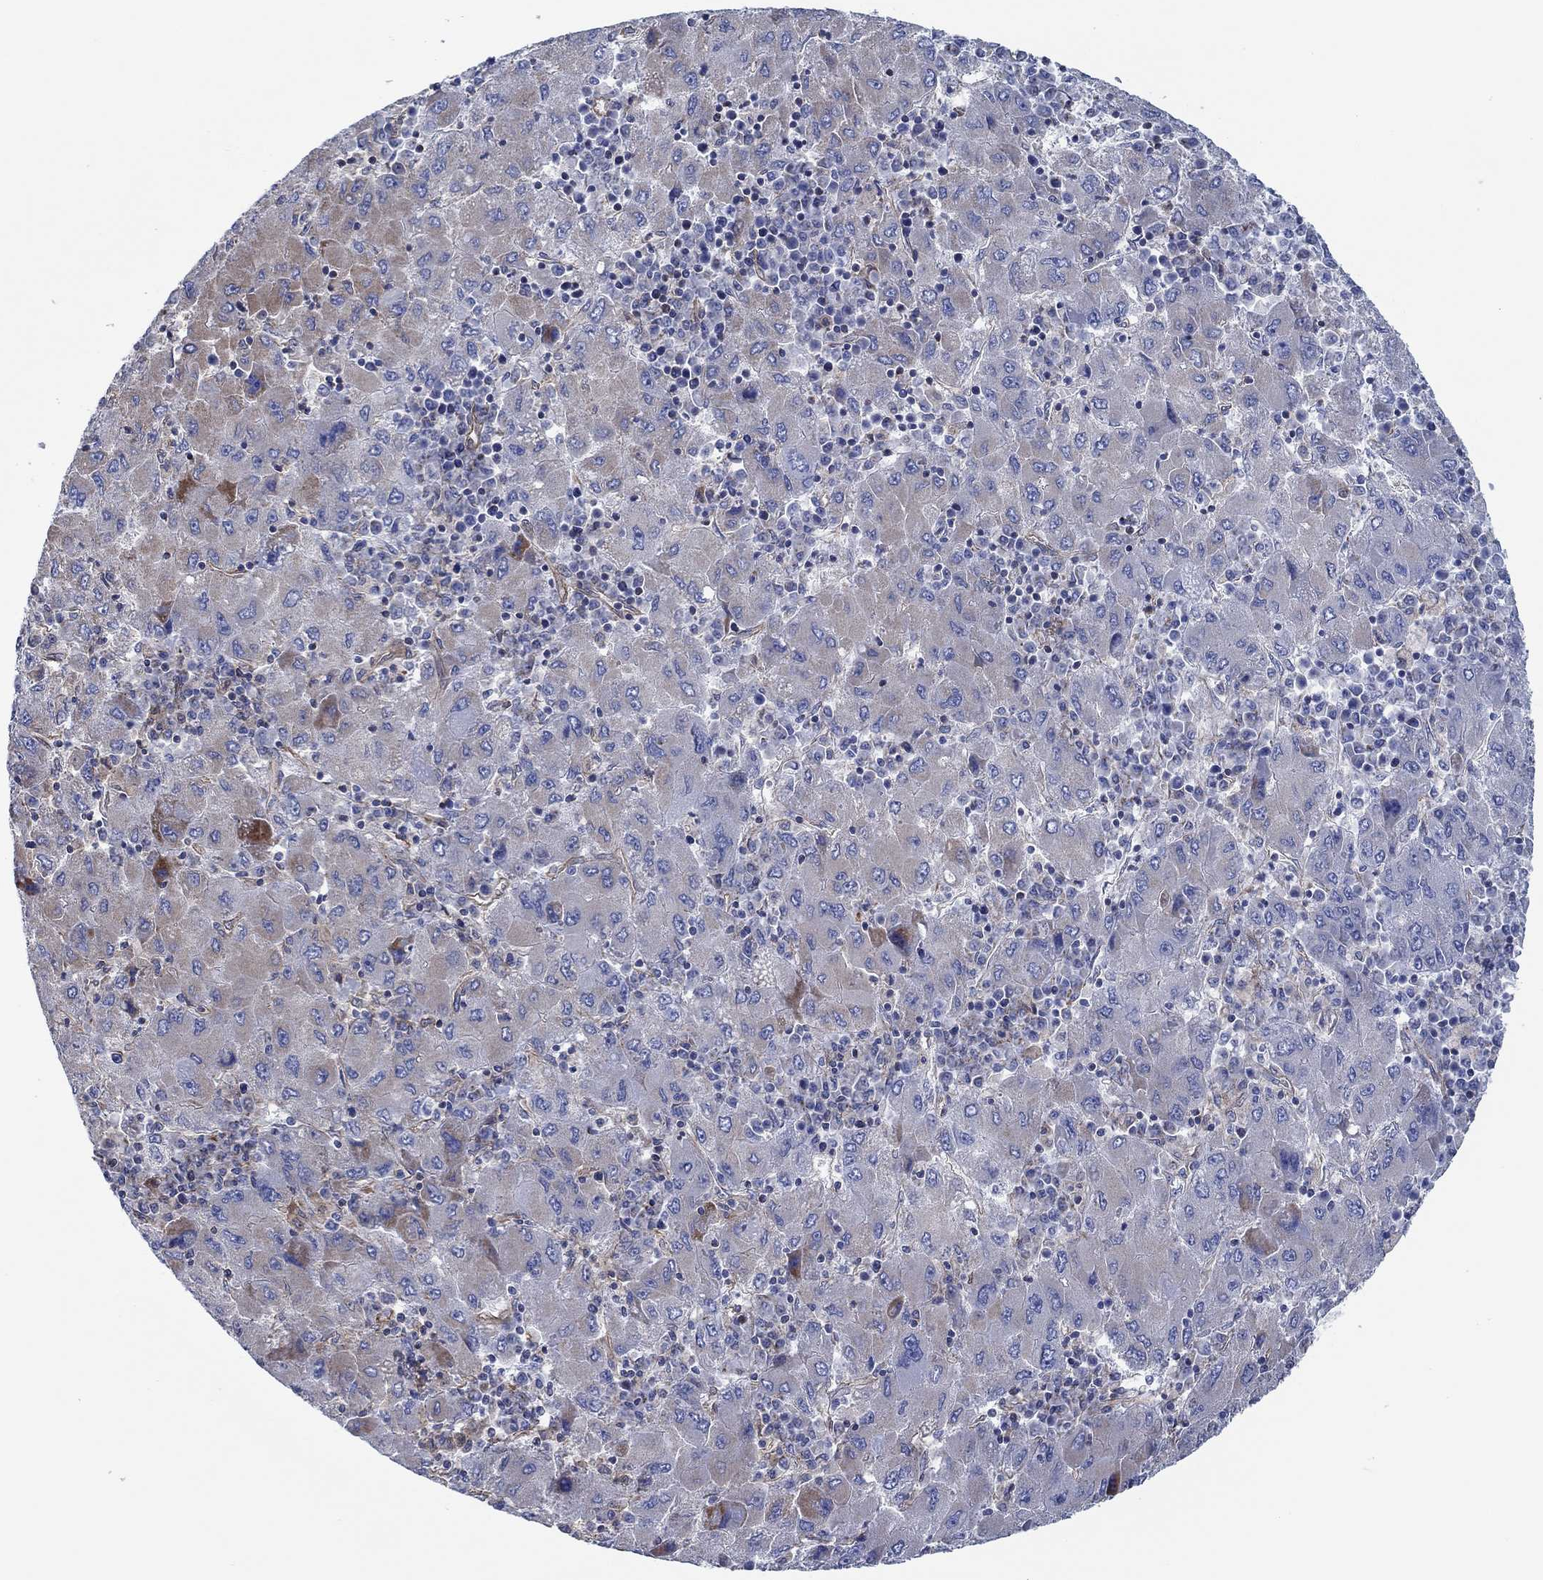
{"staining": {"intensity": "negative", "quantity": "none", "location": "none"}, "tissue": "liver cancer", "cell_type": "Tumor cells", "image_type": "cancer", "snomed": [{"axis": "morphology", "description": "Carcinoma, Hepatocellular, NOS"}, {"axis": "topography", "description": "Liver"}], "caption": "Immunohistochemistry of liver cancer reveals no positivity in tumor cells.", "gene": "FMN1", "patient": {"sex": "male", "age": 75}}